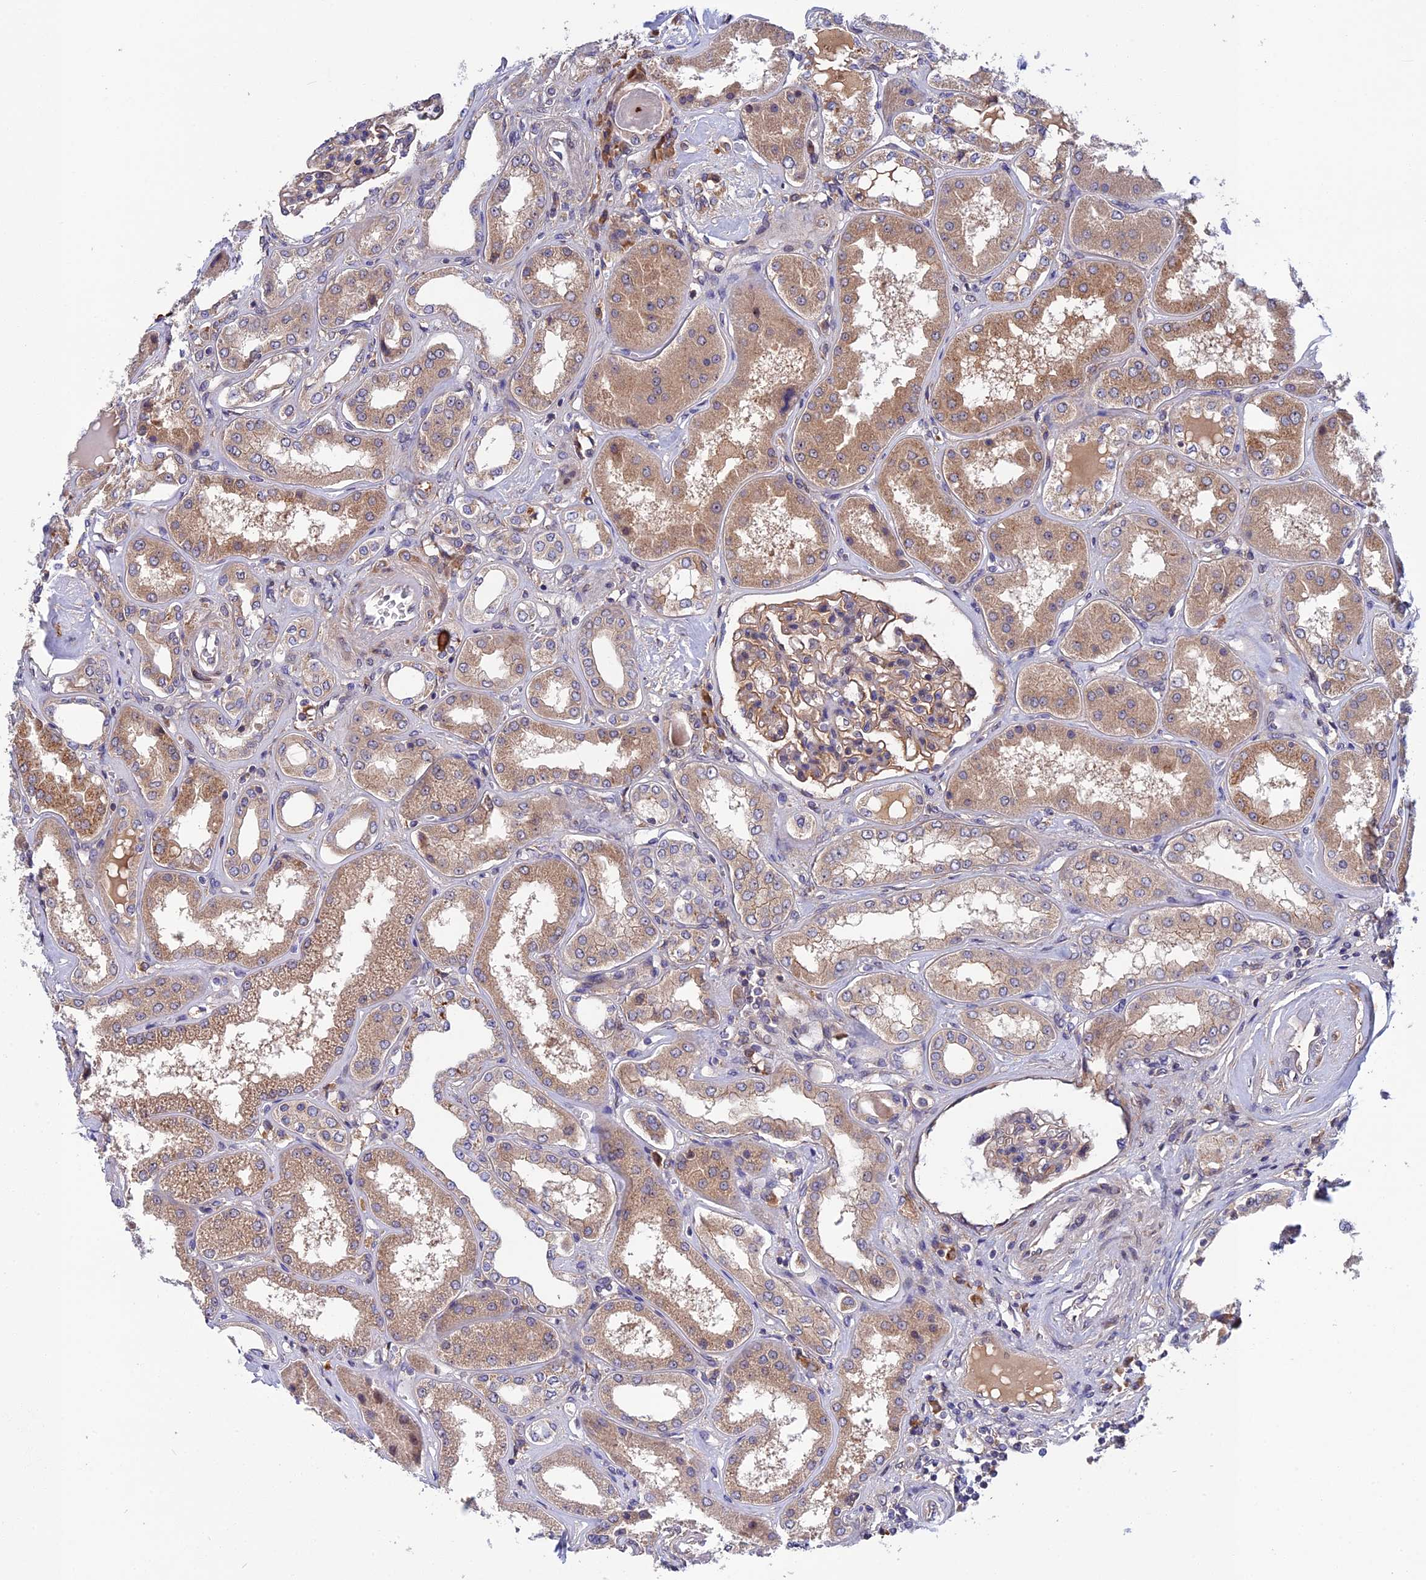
{"staining": {"intensity": "moderate", "quantity": ">75%", "location": "cytoplasmic/membranous"}, "tissue": "kidney", "cell_type": "Cells in glomeruli", "image_type": "normal", "snomed": [{"axis": "morphology", "description": "Normal tissue, NOS"}, {"axis": "topography", "description": "Kidney"}], "caption": "The photomicrograph reveals a brown stain indicating the presence of a protein in the cytoplasmic/membranous of cells in glomeruli in kidney. The protein is shown in brown color, while the nuclei are stained blue.", "gene": "CRACD", "patient": {"sex": "female", "age": 56}}